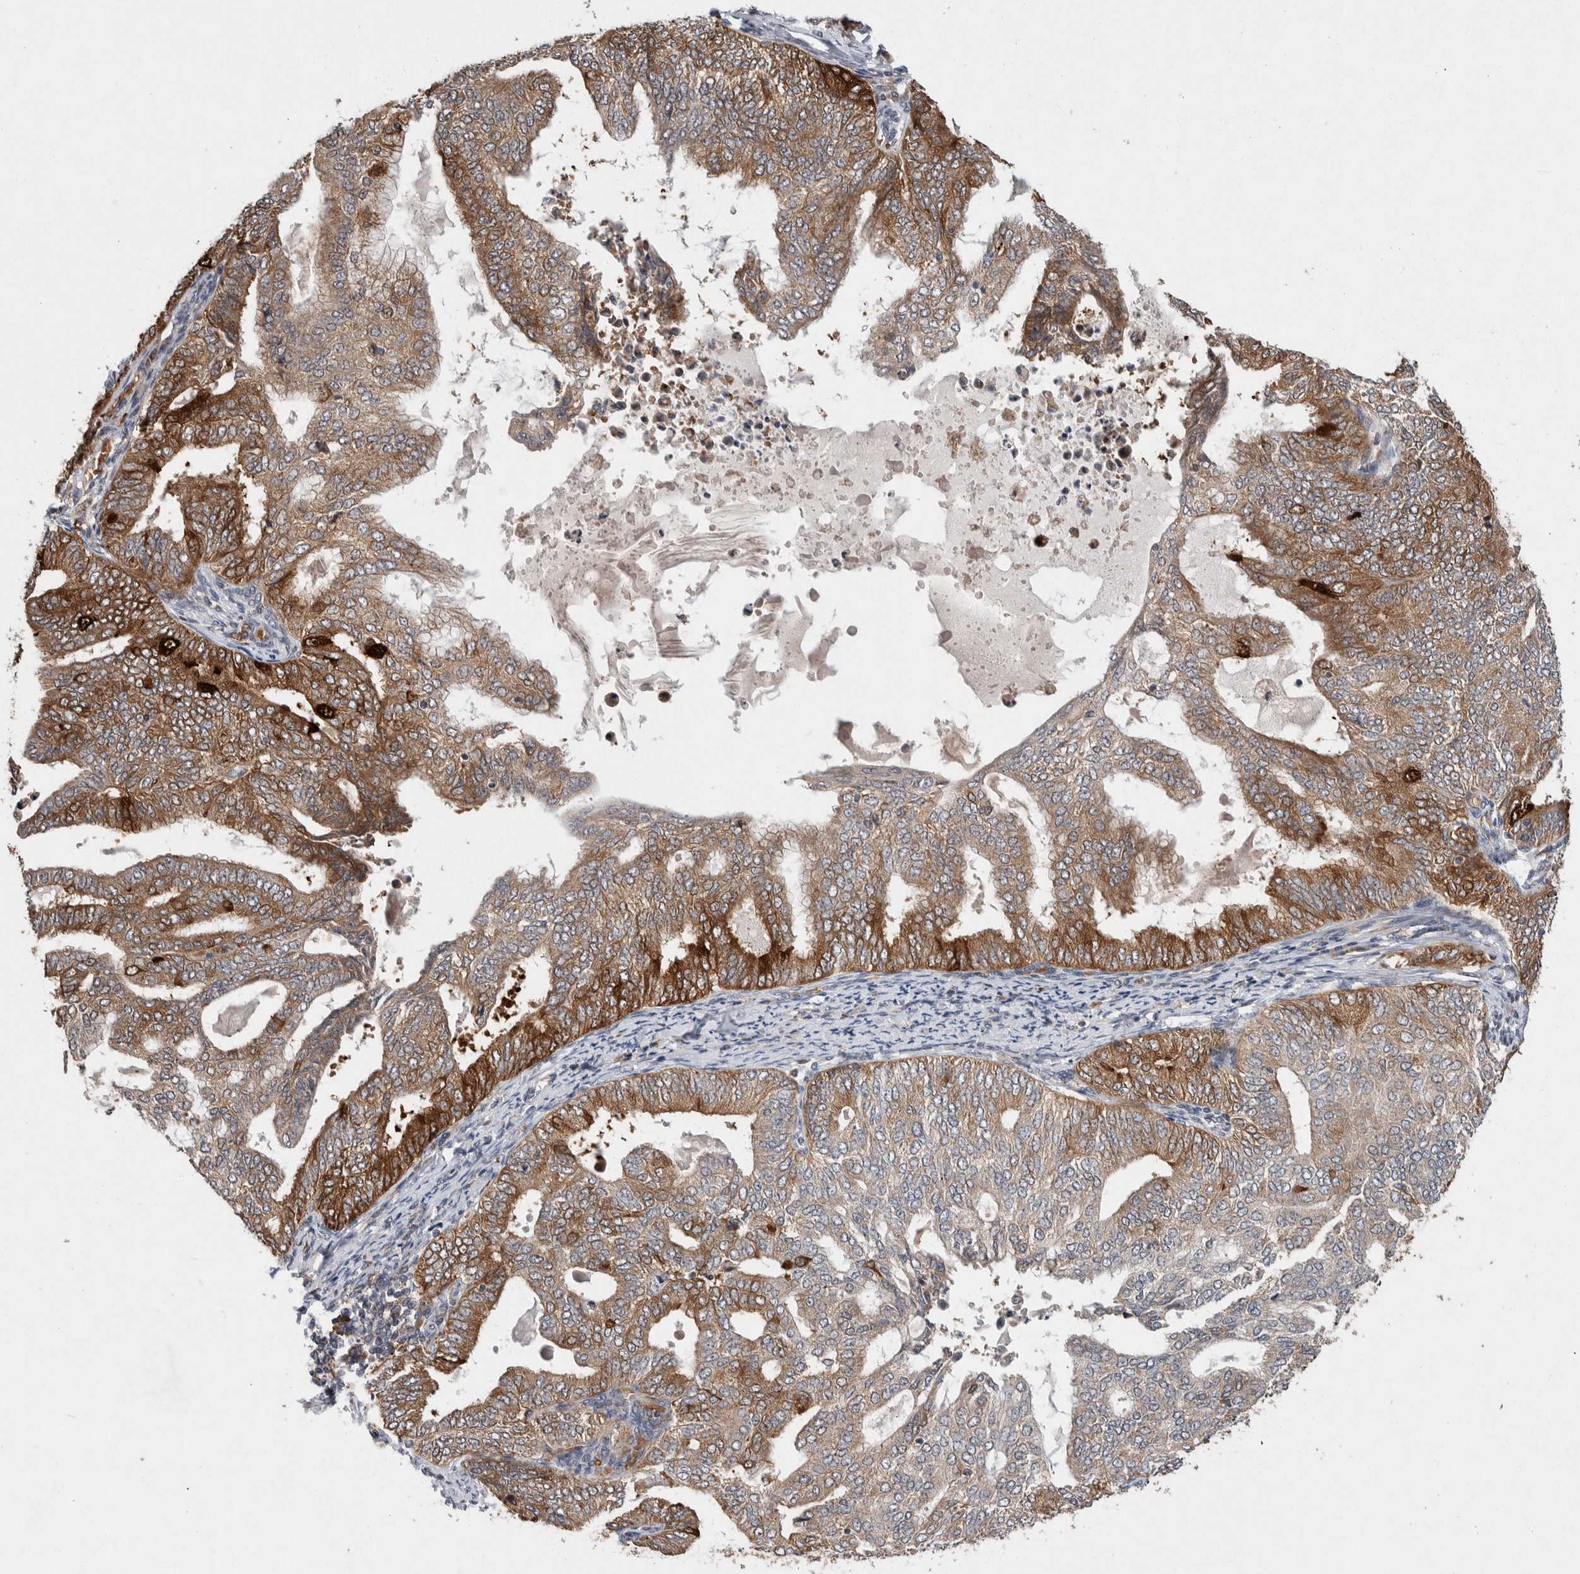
{"staining": {"intensity": "strong", "quantity": ">75%", "location": "cytoplasmic/membranous"}, "tissue": "endometrial cancer", "cell_type": "Tumor cells", "image_type": "cancer", "snomed": [{"axis": "morphology", "description": "Adenocarcinoma, NOS"}, {"axis": "topography", "description": "Endometrium"}], "caption": "IHC (DAB (3,3'-diaminobenzidine)) staining of human adenocarcinoma (endometrial) shows strong cytoplasmic/membranous protein positivity in approximately >75% of tumor cells.", "gene": "KCNK1", "patient": {"sex": "female", "age": 58}}